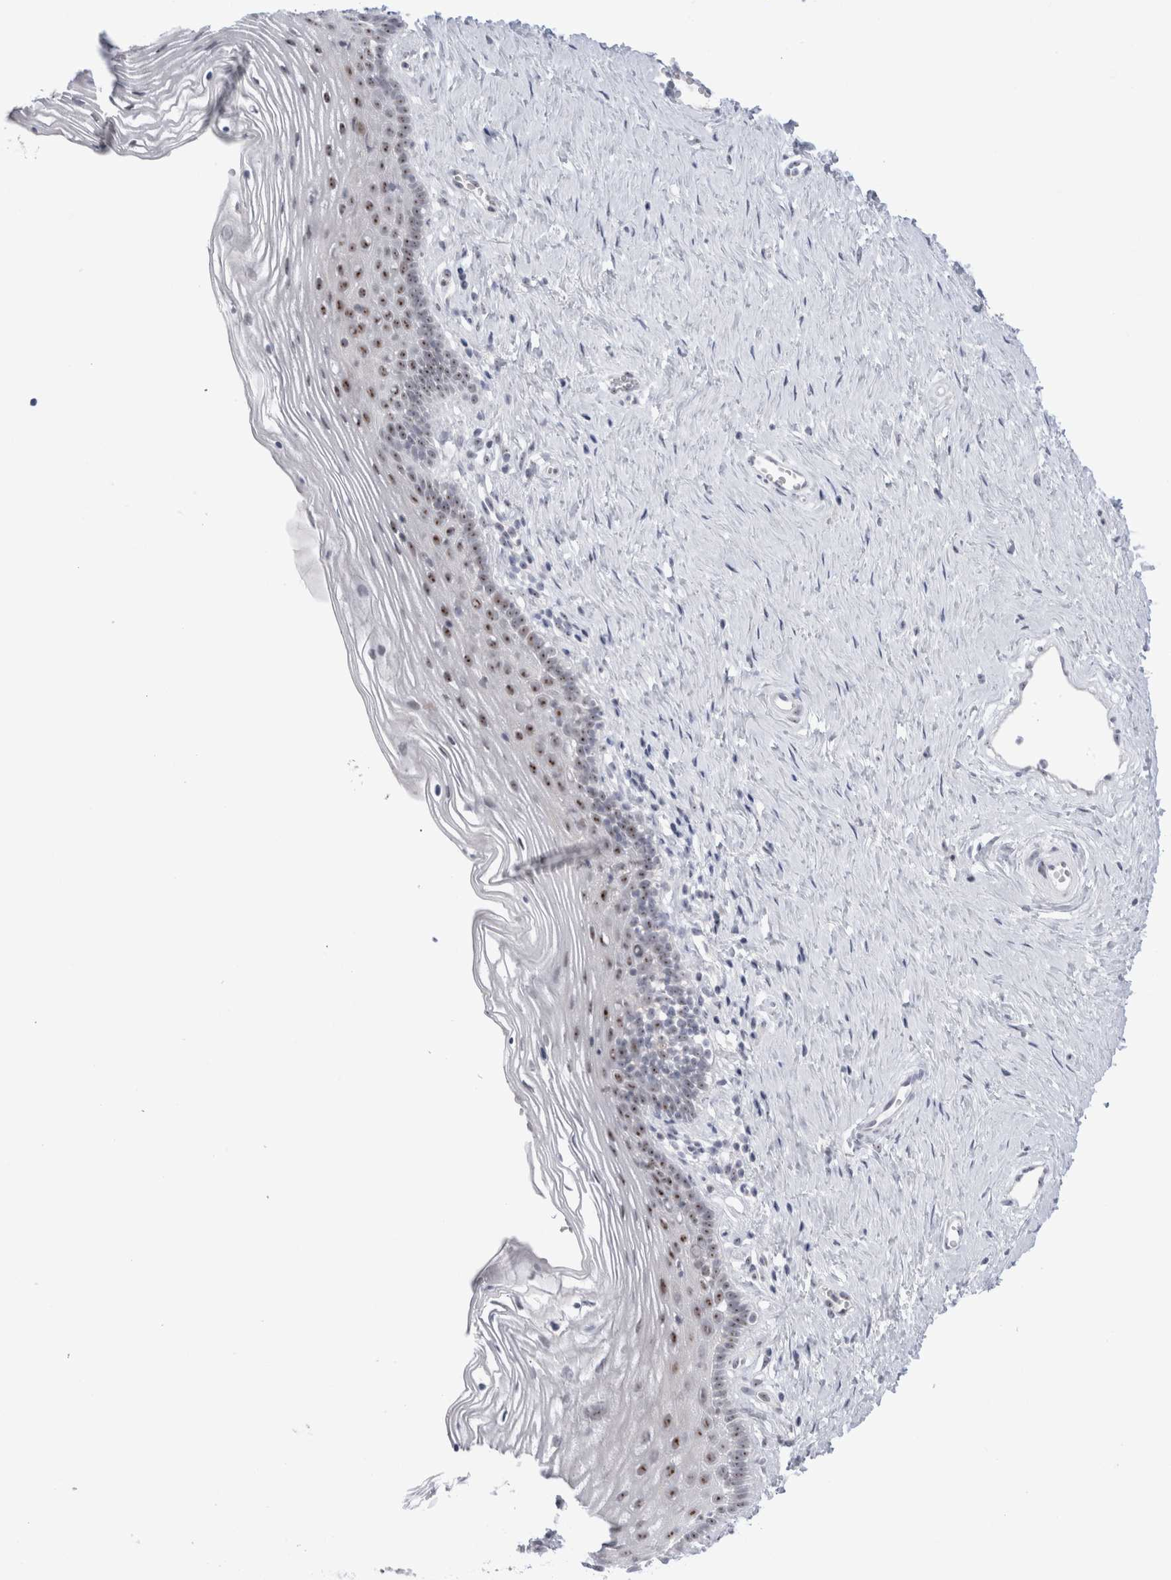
{"staining": {"intensity": "moderate", "quantity": ">75%", "location": "nuclear"}, "tissue": "vagina", "cell_type": "Squamous epithelial cells", "image_type": "normal", "snomed": [{"axis": "morphology", "description": "Normal tissue, NOS"}, {"axis": "topography", "description": "Vagina"}], "caption": "Protein analysis of normal vagina demonstrates moderate nuclear staining in approximately >75% of squamous epithelial cells.", "gene": "CERS5", "patient": {"sex": "female", "age": 32}}